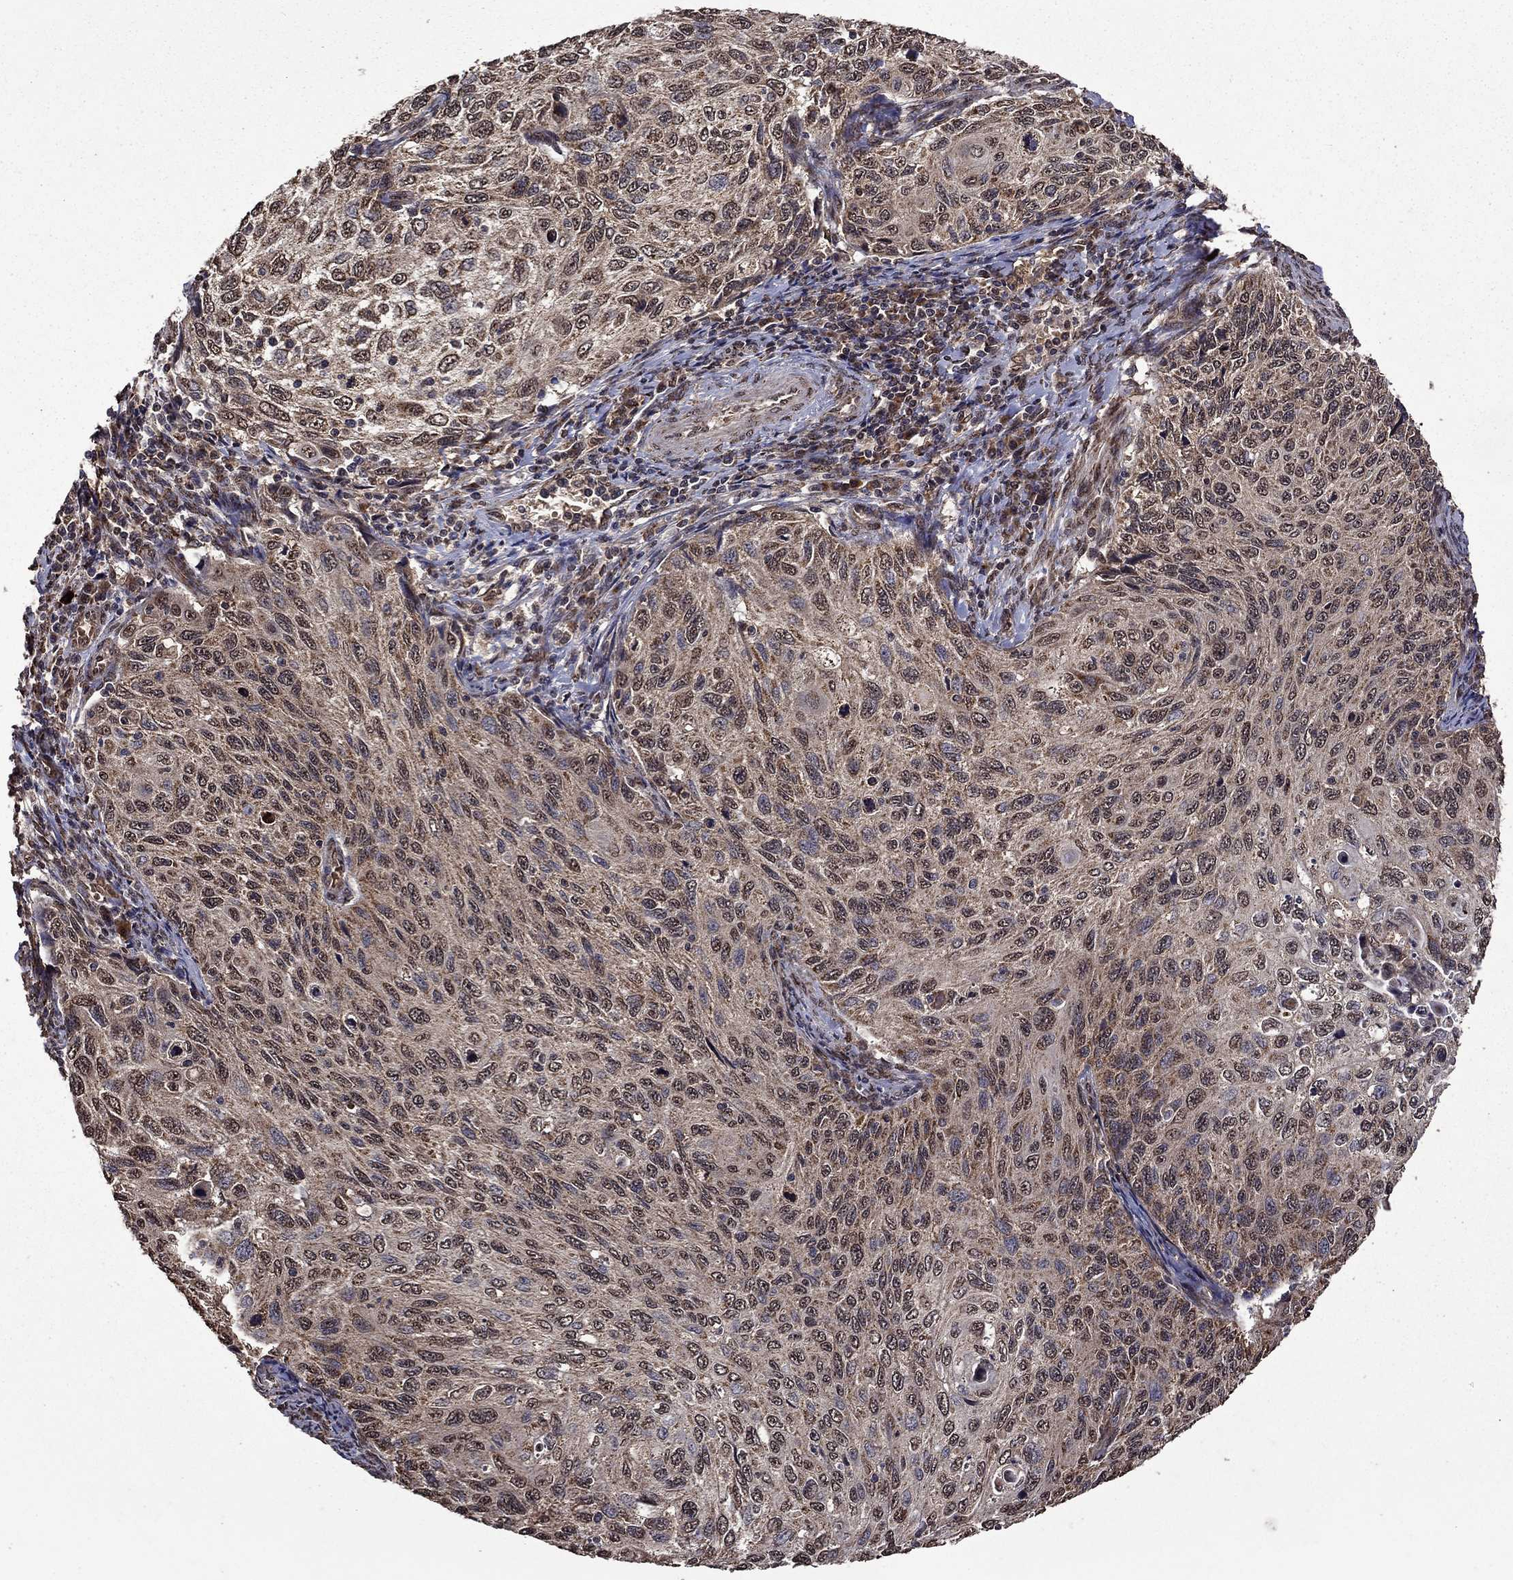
{"staining": {"intensity": "moderate", "quantity": "25%-75%", "location": "cytoplasmic/membranous"}, "tissue": "cervical cancer", "cell_type": "Tumor cells", "image_type": "cancer", "snomed": [{"axis": "morphology", "description": "Squamous cell carcinoma, NOS"}, {"axis": "topography", "description": "Cervix"}], "caption": "Squamous cell carcinoma (cervical) tissue reveals moderate cytoplasmic/membranous staining in about 25%-75% of tumor cells, visualized by immunohistochemistry. (DAB = brown stain, brightfield microscopy at high magnification).", "gene": "ITM2B", "patient": {"sex": "female", "age": 70}}